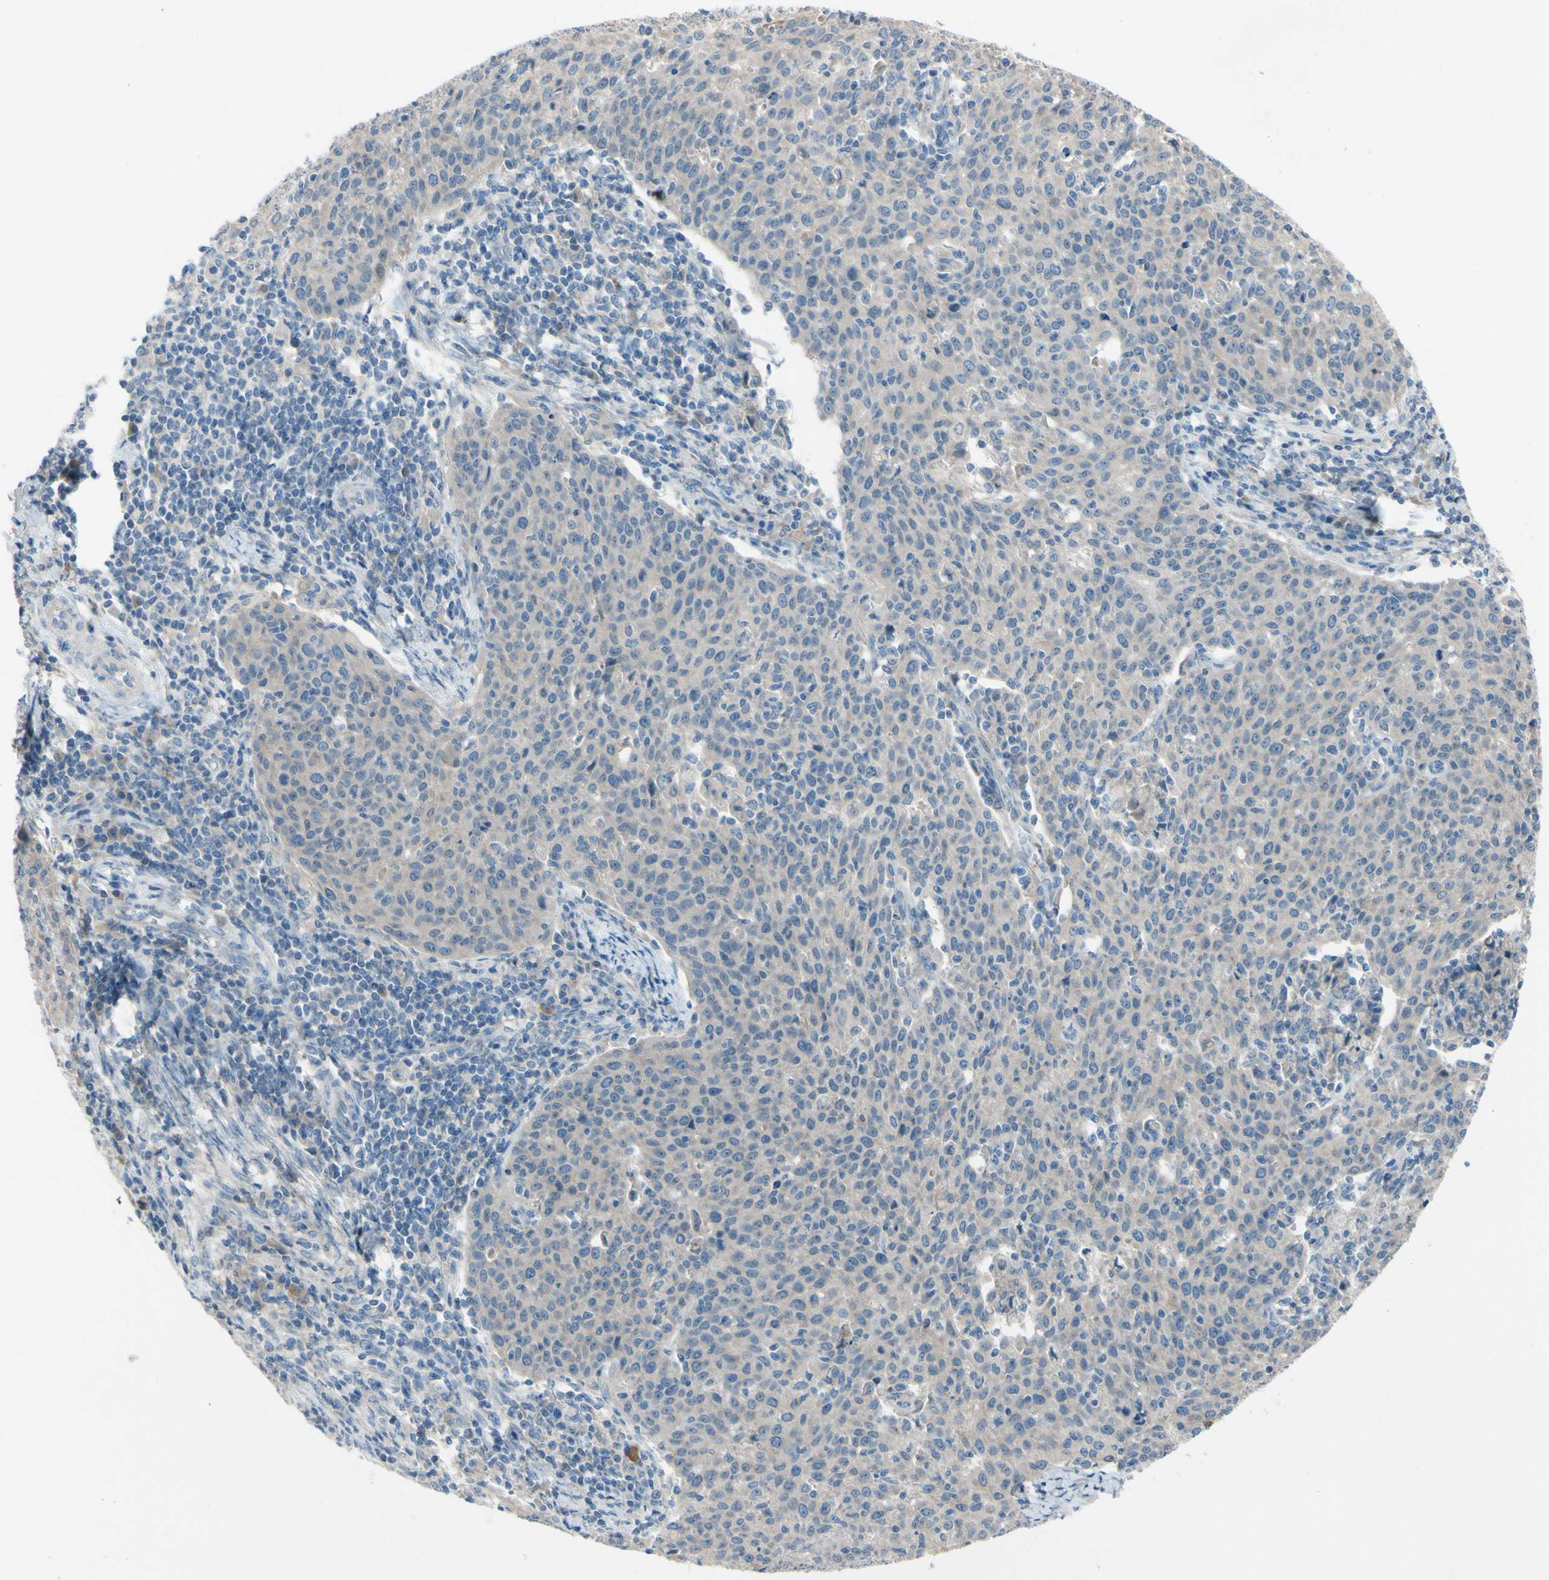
{"staining": {"intensity": "negative", "quantity": "none", "location": "none"}, "tissue": "cervical cancer", "cell_type": "Tumor cells", "image_type": "cancer", "snomed": [{"axis": "morphology", "description": "Squamous cell carcinoma, NOS"}, {"axis": "topography", "description": "Cervix"}], "caption": "An IHC histopathology image of cervical cancer (squamous cell carcinoma) is shown. There is no staining in tumor cells of cervical cancer (squamous cell carcinoma).", "gene": "ATRN", "patient": {"sex": "female", "age": 38}}